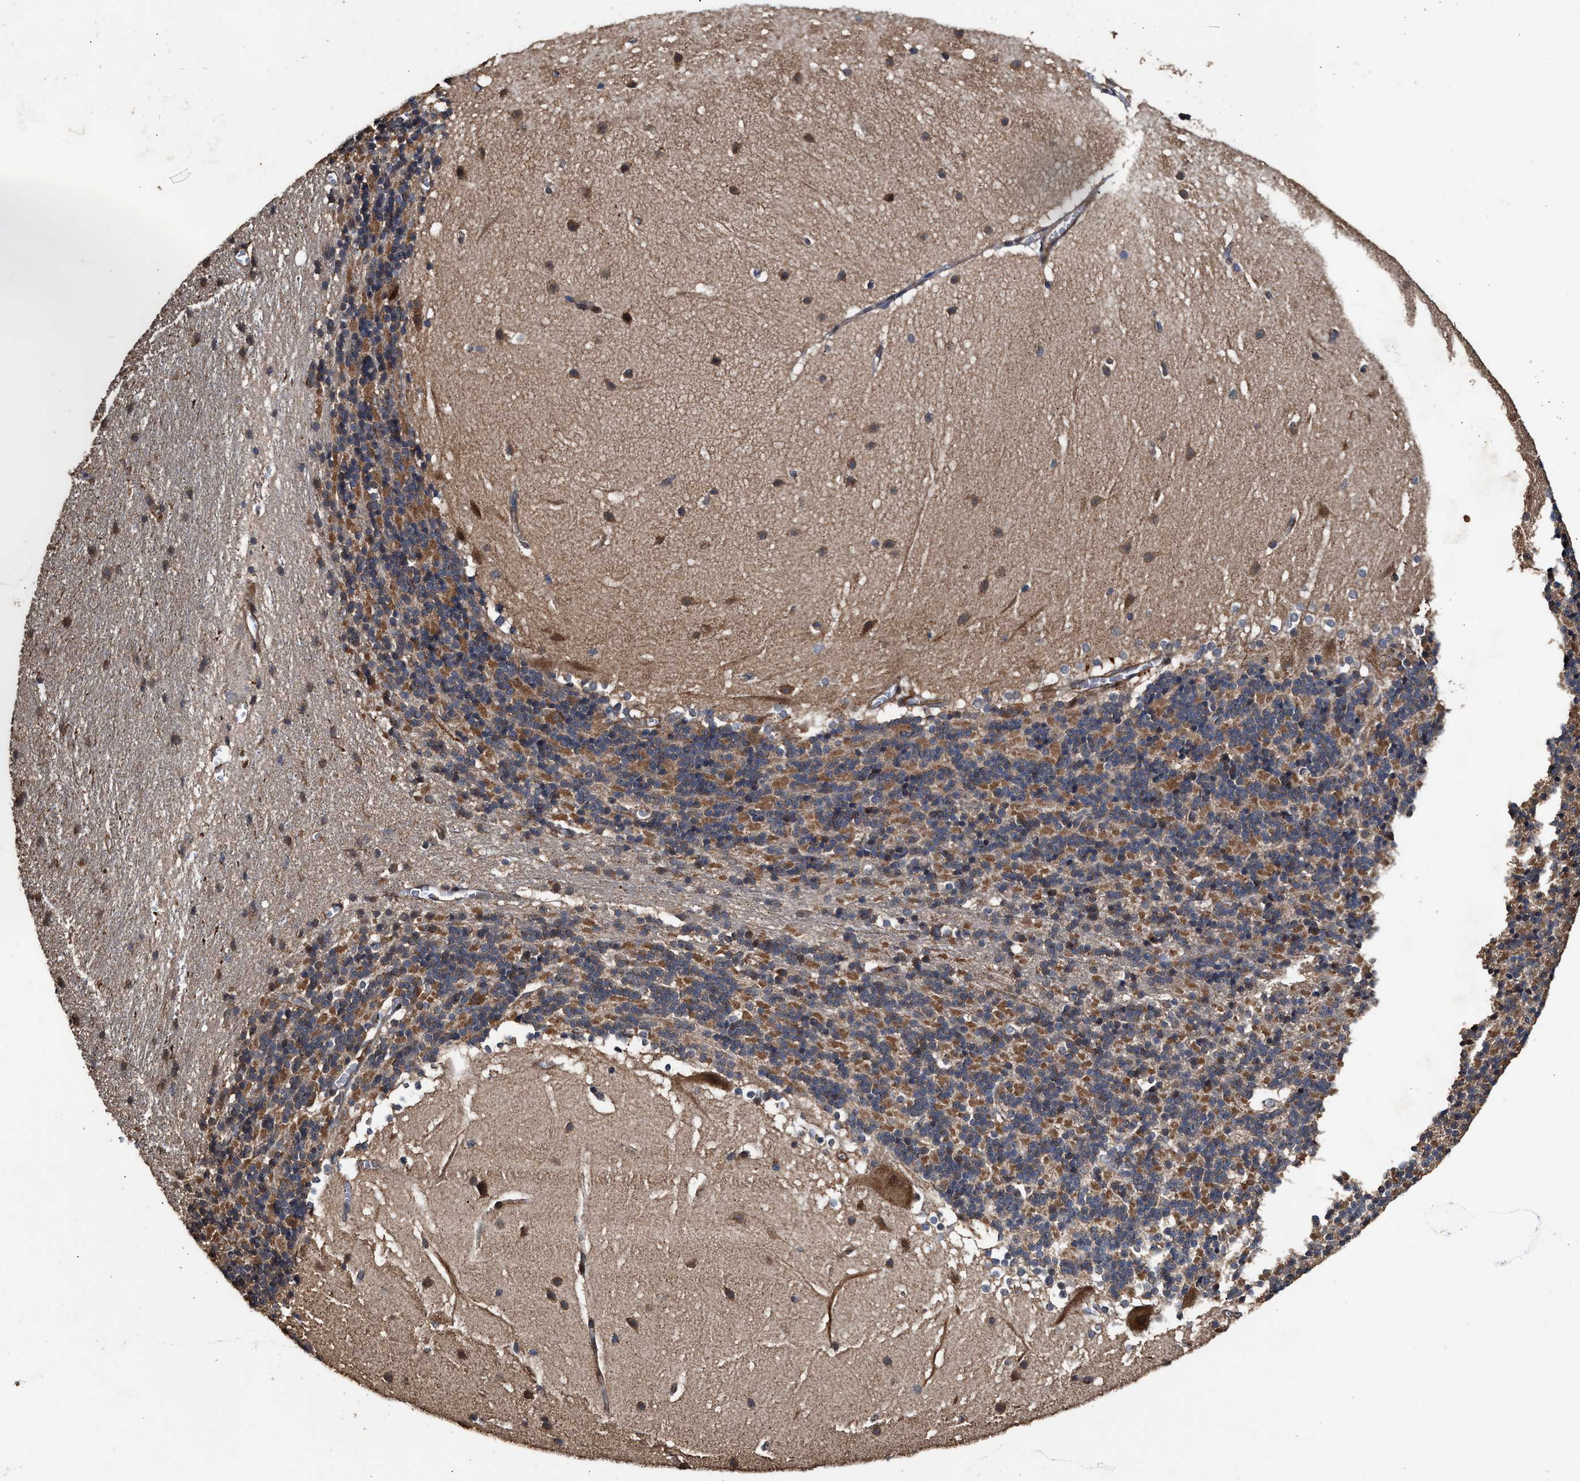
{"staining": {"intensity": "moderate", "quantity": ">75%", "location": "cytoplasmic/membranous"}, "tissue": "cerebellum", "cell_type": "Cells in granular layer", "image_type": "normal", "snomed": [{"axis": "morphology", "description": "Normal tissue, NOS"}, {"axis": "topography", "description": "Cerebellum"}], "caption": "Human cerebellum stained for a protein (brown) exhibits moderate cytoplasmic/membranous positive expression in about >75% of cells in granular layer.", "gene": "ZNHIT6", "patient": {"sex": "female", "age": 19}}